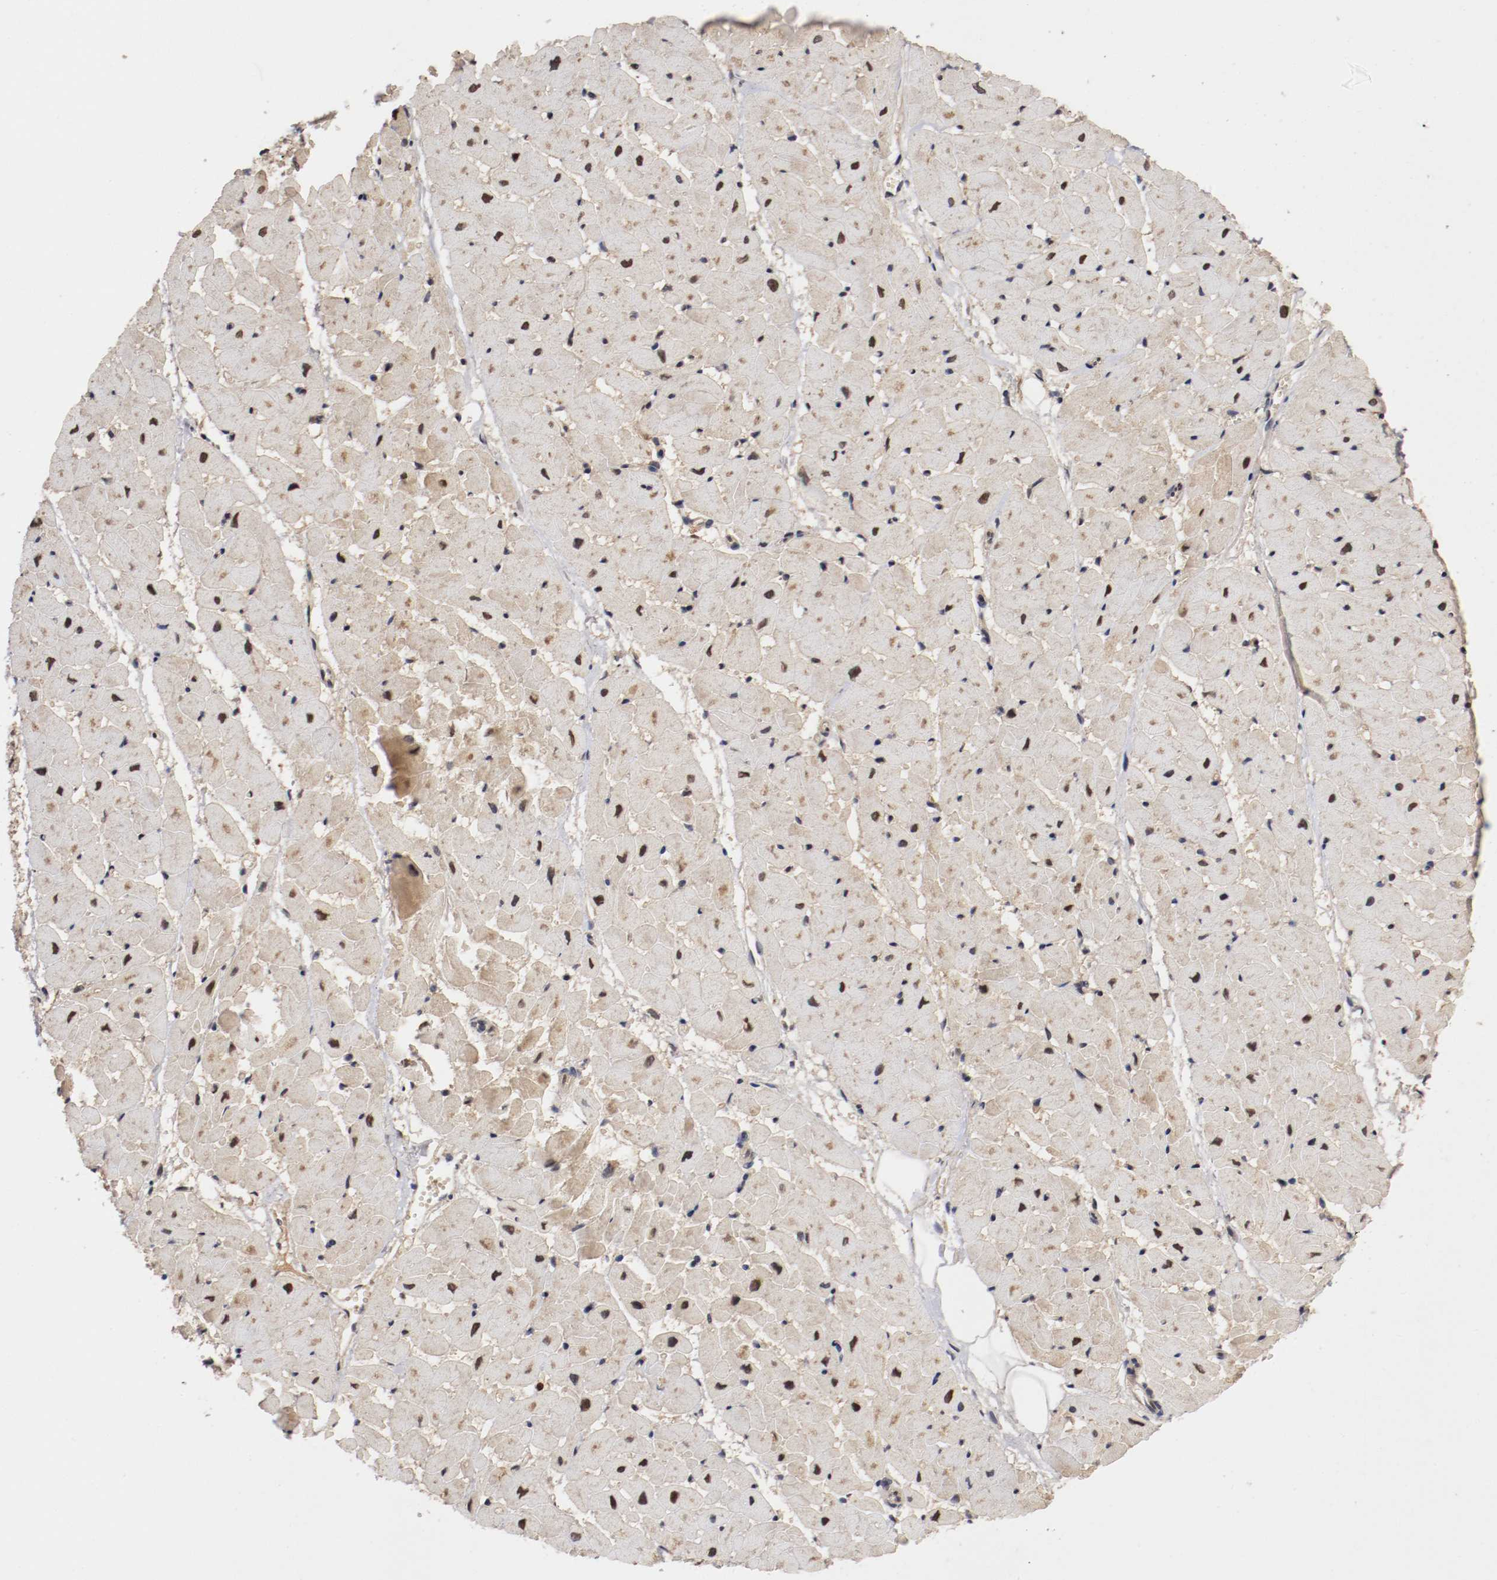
{"staining": {"intensity": "weak", "quantity": ">75%", "location": "cytoplasmic/membranous"}, "tissue": "heart muscle", "cell_type": "Cardiomyocytes", "image_type": "normal", "snomed": [{"axis": "morphology", "description": "Normal tissue, NOS"}, {"axis": "topography", "description": "Heart"}], "caption": "Benign heart muscle was stained to show a protein in brown. There is low levels of weak cytoplasmic/membranous staining in about >75% of cardiomyocytes.", "gene": "DNMT3B", "patient": {"sex": "female", "age": 19}}